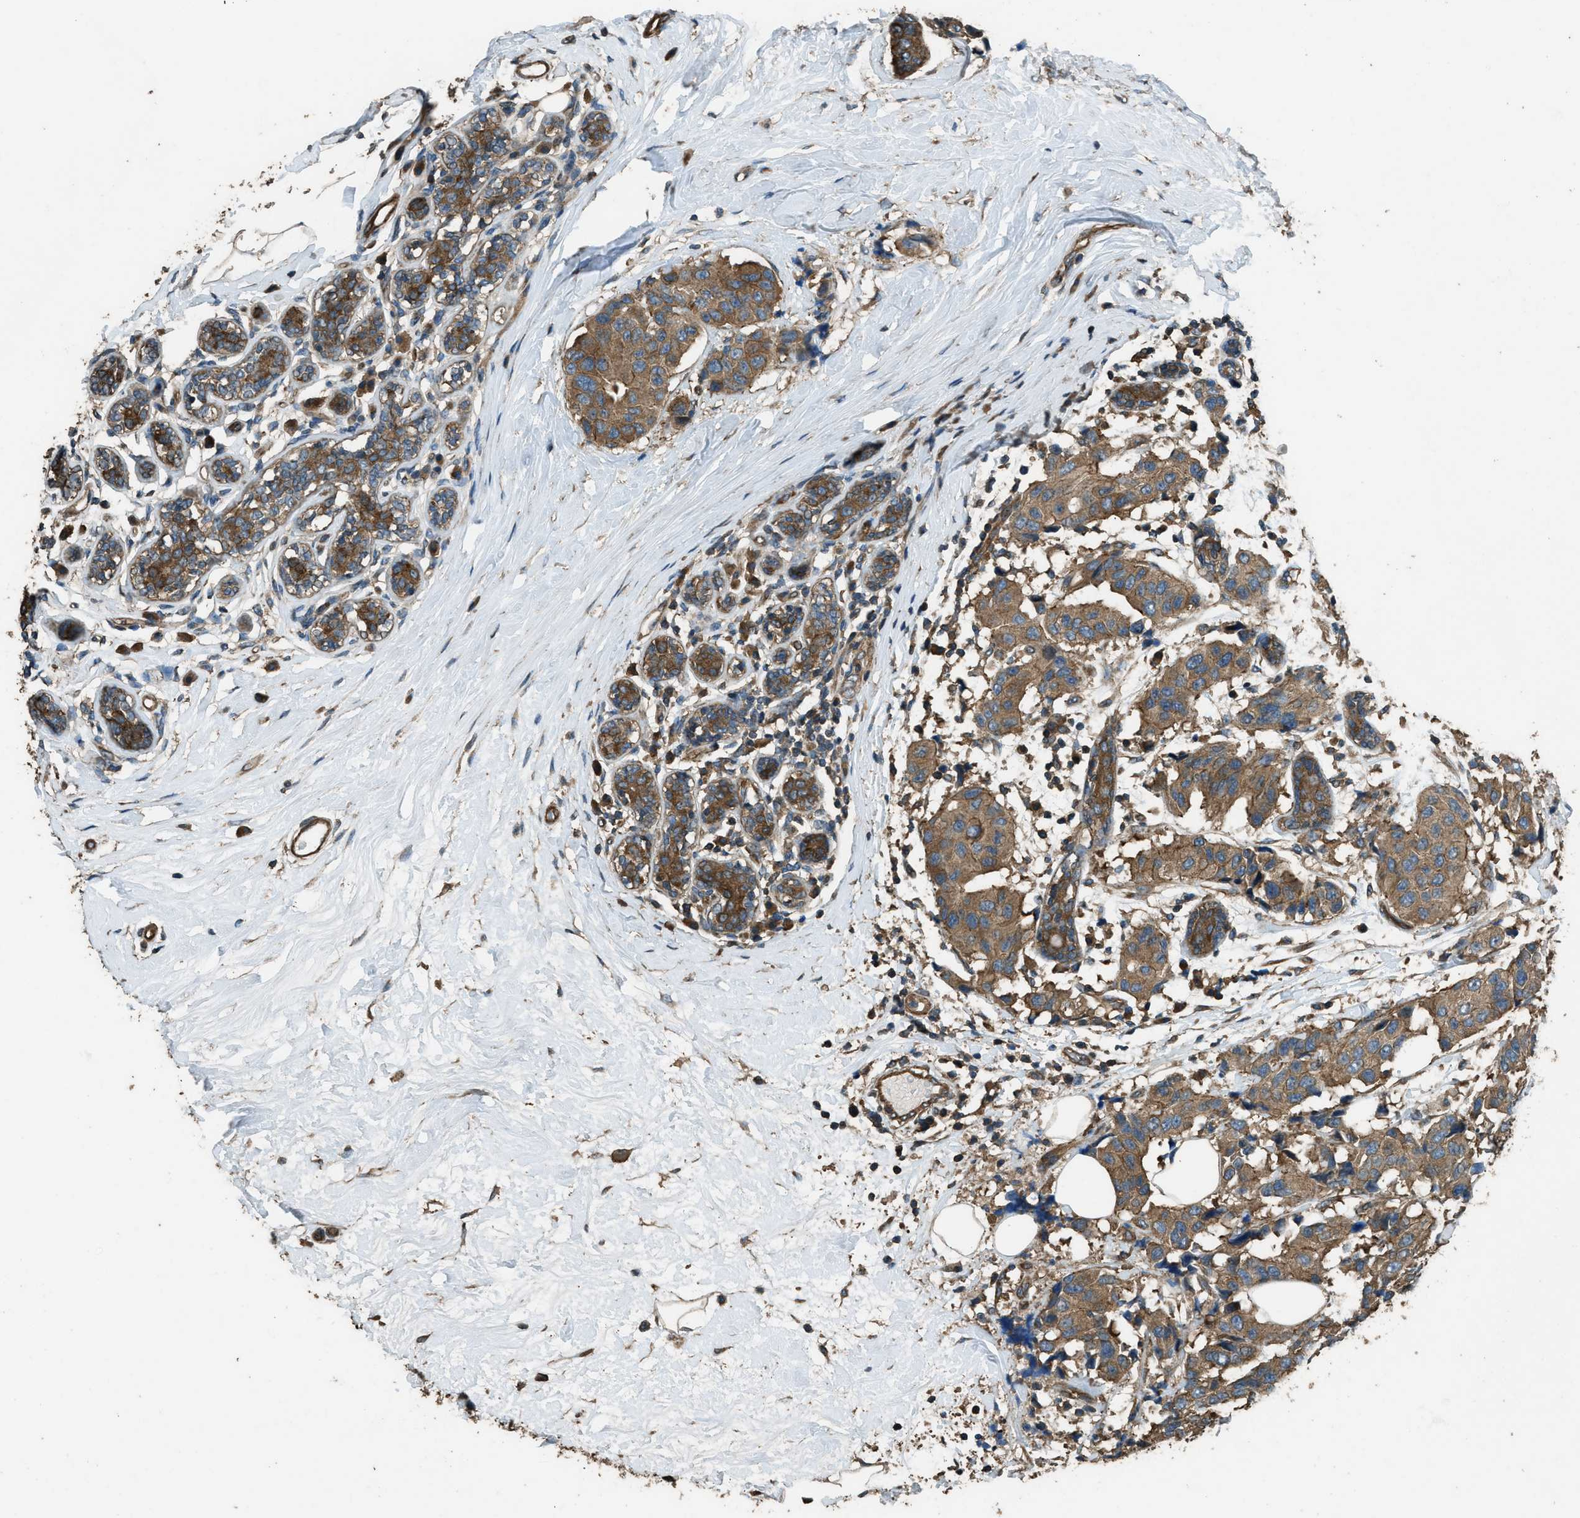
{"staining": {"intensity": "moderate", "quantity": ">75%", "location": "cytoplasmic/membranous"}, "tissue": "breast cancer", "cell_type": "Tumor cells", "image_type": "cancer", "snomed": [{"axis": "morphology", "description": "Normal tissue, NOS"}, {"axis": "morphology", "description": "Duct carcinoma"}, {"axis": "topography", "description": "Breast"}], "caption": "Tumor cells reveal medium levels of moderate cytoplasmic/membranous staining in about >75% of cells in human breast cancer (intraductal carcinoma).", "gene": "MARS1", "patient": {"sex": "female", "age": 39}}